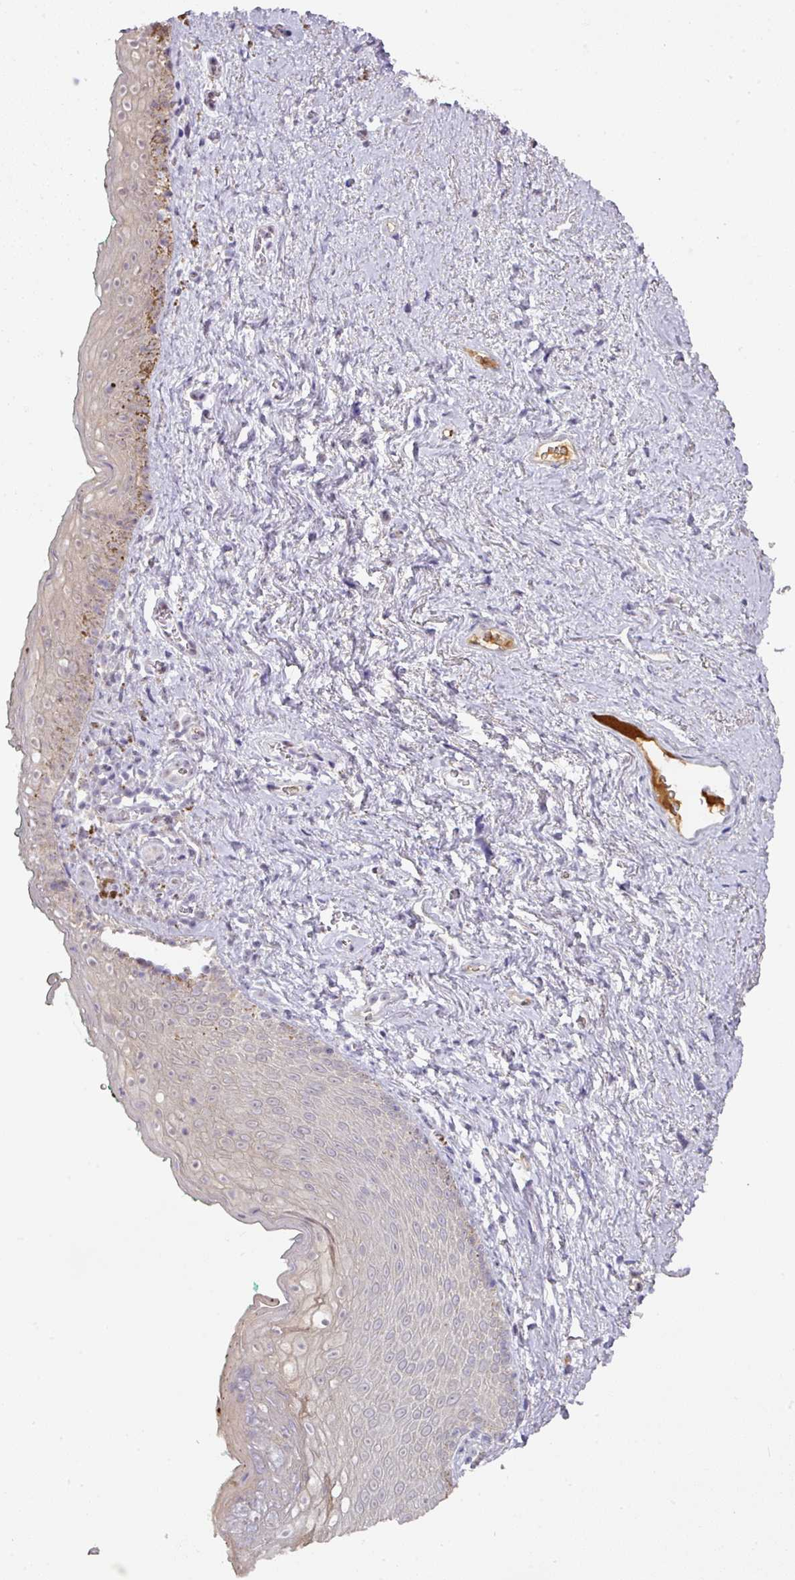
{"staining": {"intensity": "moderate", "quantity": "<25%", "location": "cytoplasmic/membranous"}, "tissue": "vagina", "cell_type": "Squamous epithelial cells", "image_type": "normal", "snomed": [{"axis": "morphology", "description": "Normal tissue, NOS"}, {"axis": "topography", "description": "Vulva"}, {"axis": "topography", "description": "Vagina"}, {"axis": "topography", "description": "Peripheral nerve tissue"}], "caption": "Immunohistochemical staining of benign vagina reveals moderate cytoplasmic/membranous protein positivity in approximately <25% of squamous epithelial cells.", "gene": "CCZ1B", "patient": {"sex": "female", "age": 66}}